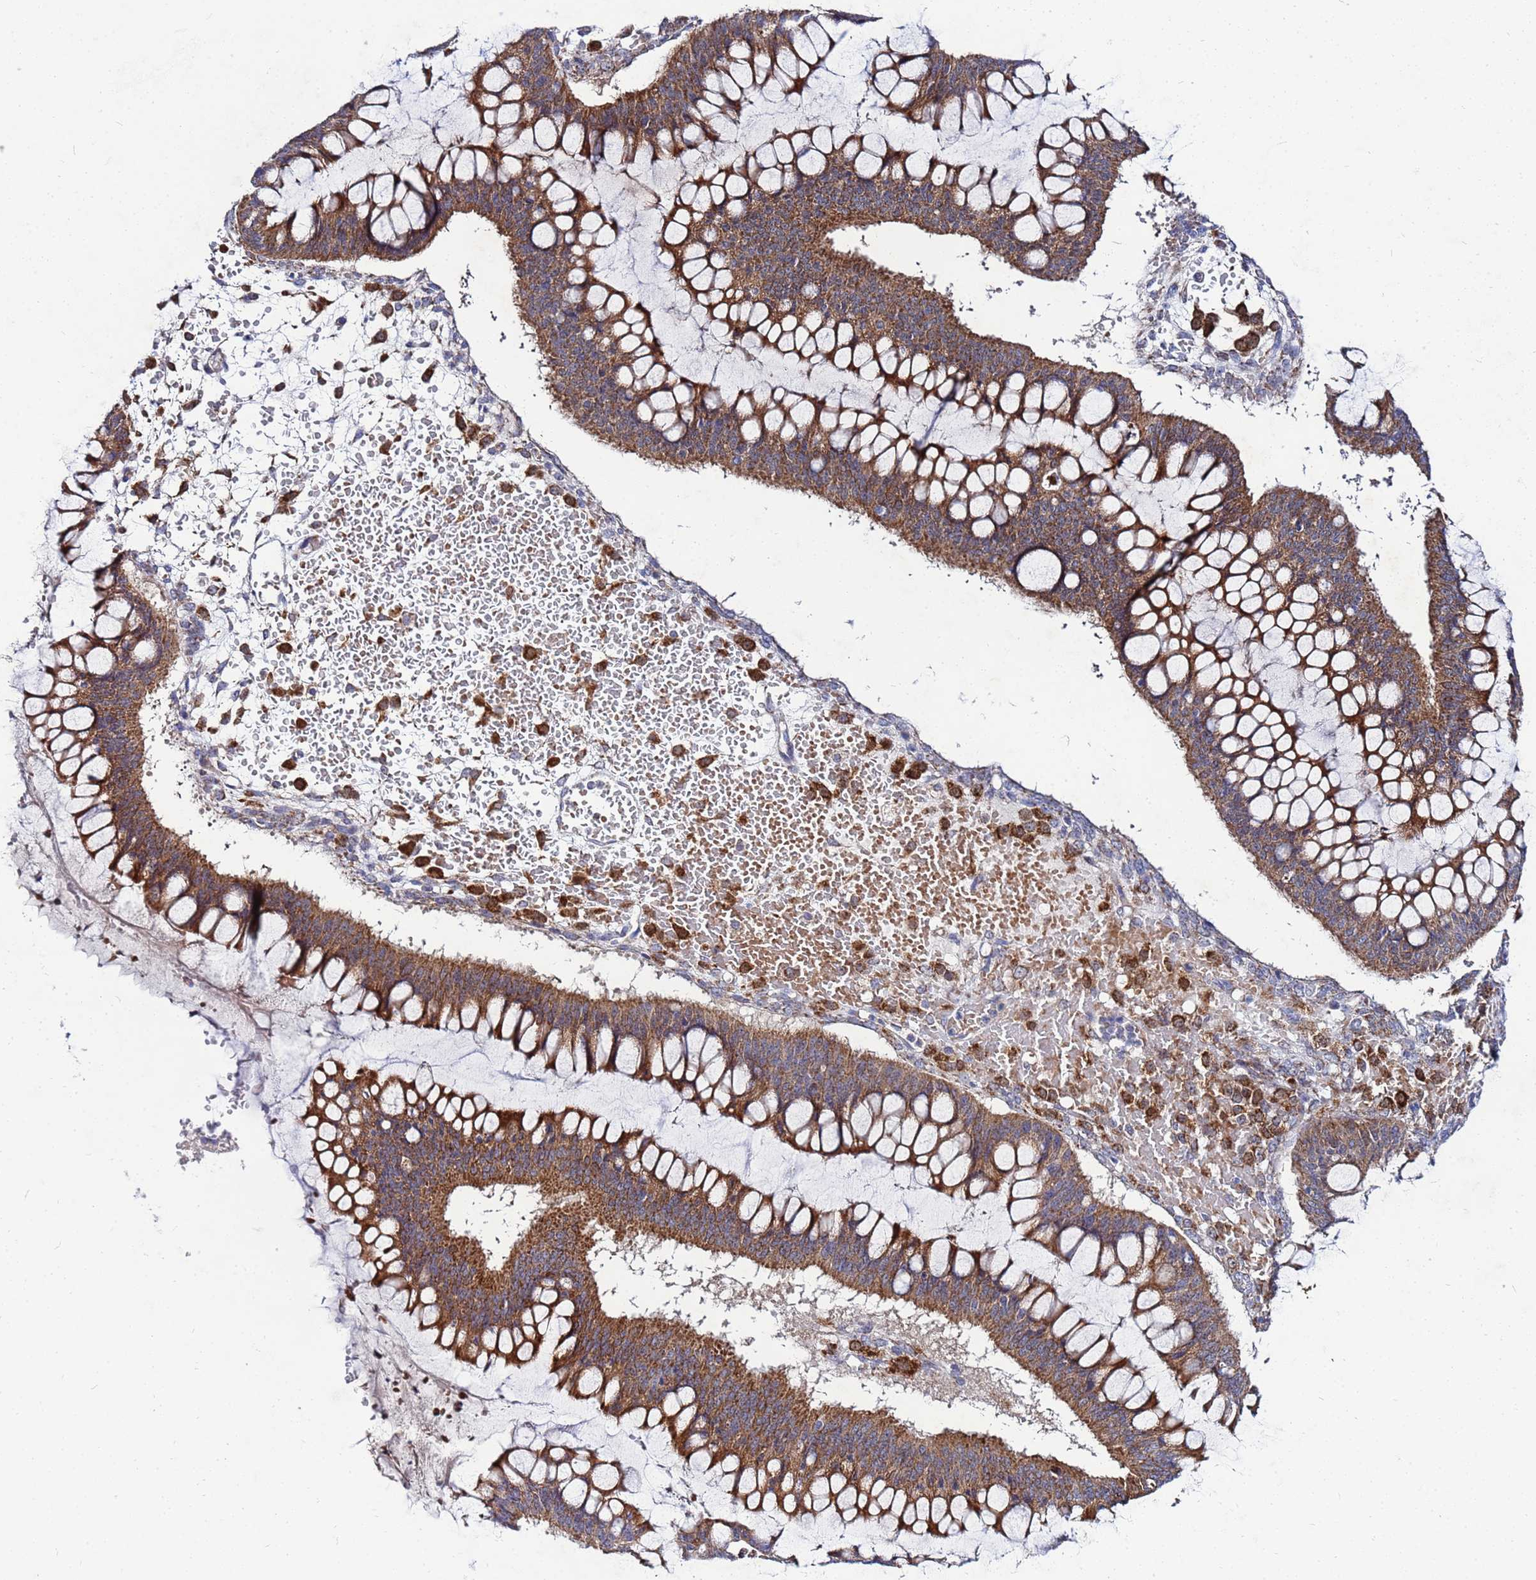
{"staining": {"intensity": "strong", "quantity": ">75%", "location": "cytoplasmic/membranous"}, "tissue": "ovarian cancer", "cell_type": "Tumor cells", "image_type": "cancer", "snomed": [{"axis": "morphology", "description": "Cystadenocarcinoma, mucinous, NOS"}, {"axis": "topography", "description": "Ovary"}], "caption": "A histopathology image of ovarian cancer (mucinous cystadenocarcinoma) stained for a protein demonstrates strong cytoplasmic/membranous brown staining in tumor cells. (Brightfield microscopy of DAB IHC at high magnification).", "gene": "FAHD2A", "patient": {"sex": "female", "age": 73}}